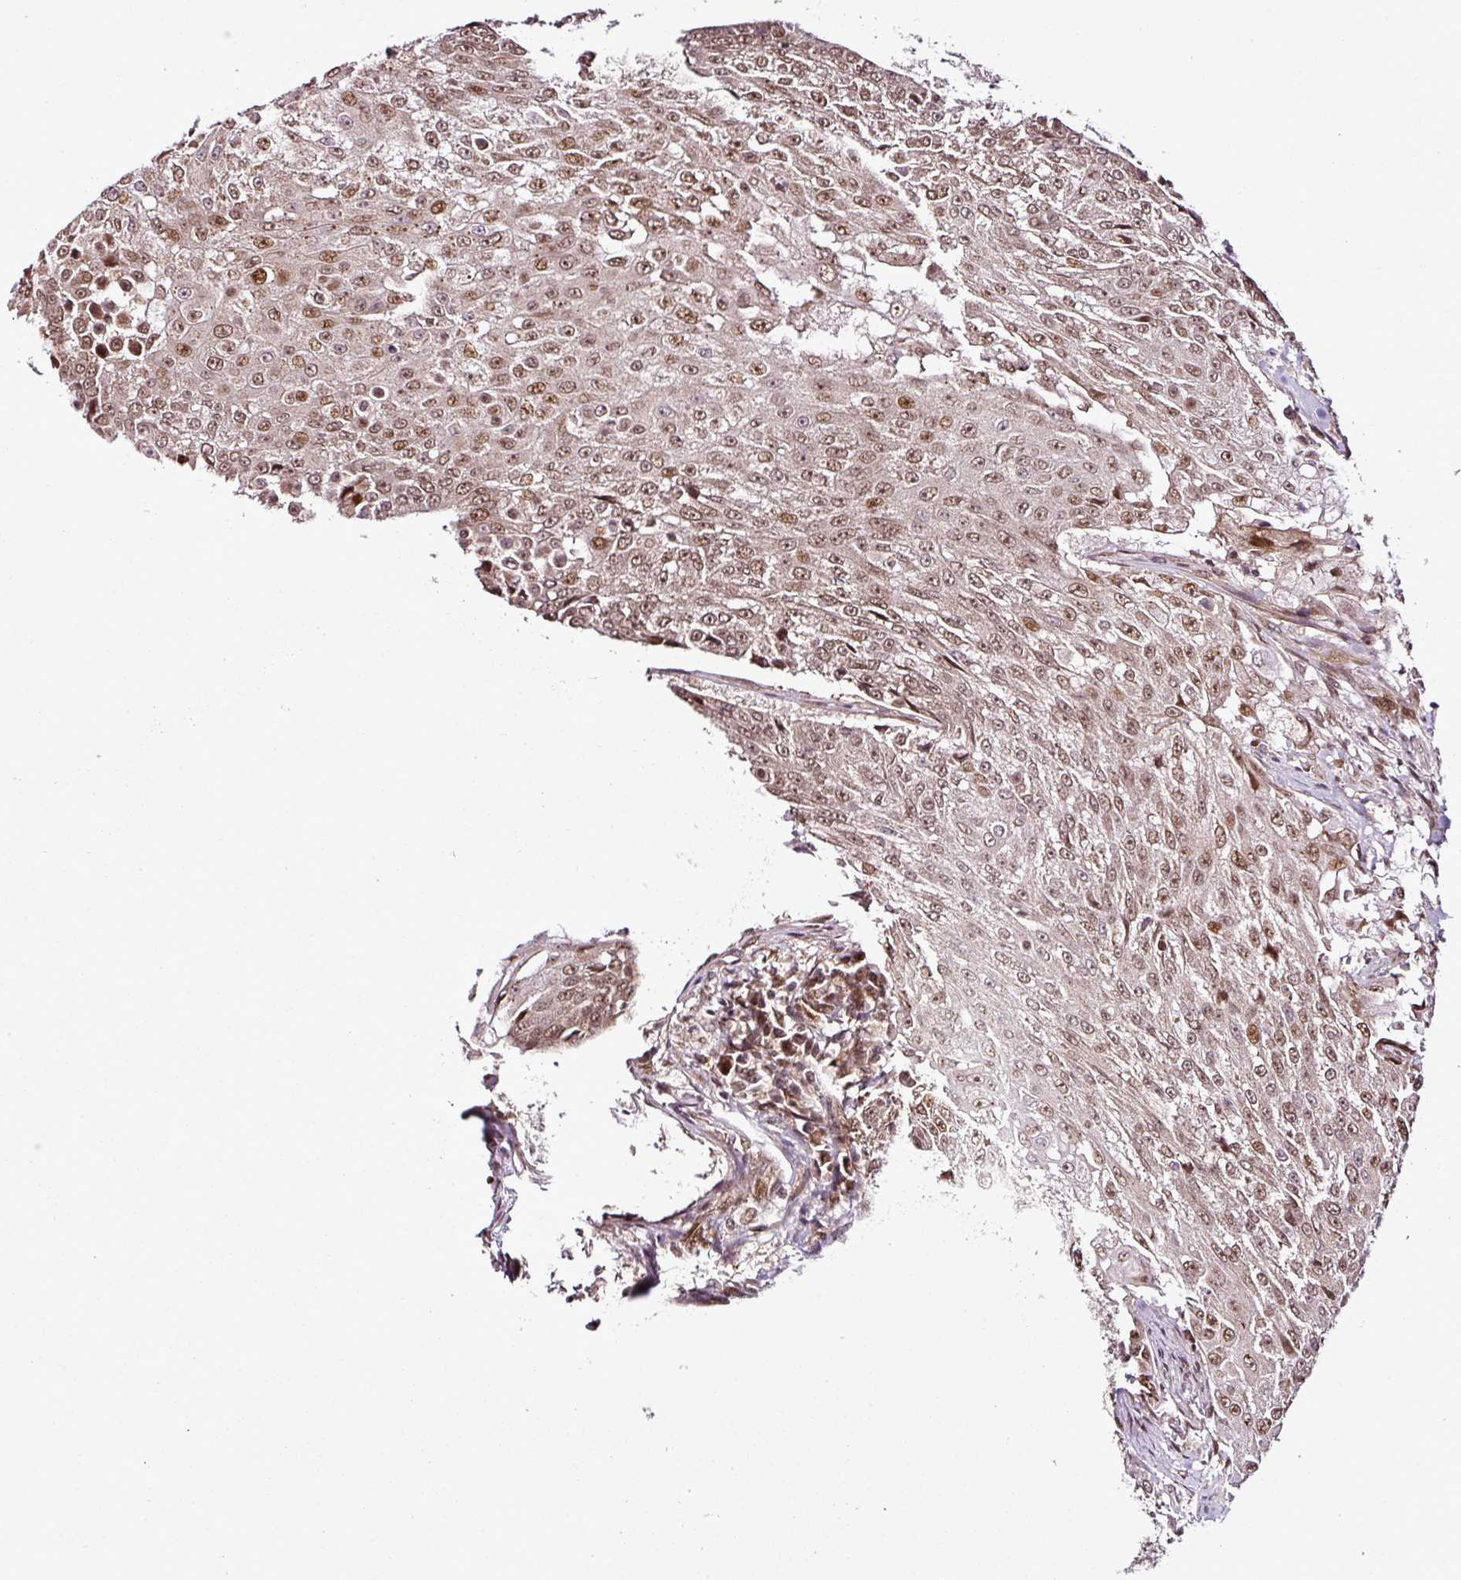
{"staining": {"intensity": "moderate", "quantity": ">75%", "location": "nuclear"}, "tissue": "urothelial cancer", "cell_type": "Tumor cells", "image_type": "cancer", "snomed": [{"axis": "morphology", "description": "Urothelial carcinoma, High grade"}, {"axis": "topography", "description": "Urinary bladder"}], "caption": "IHC histopathology image of neoplastic tissue: urothelial cancer stained using IHC reveals medium levels of moderate protein expression localized specifically in the nuclear of tumor cells, appearing as a nuclear brown color.", "gene": "COPRS", "patient": {"sex": "female", "age": 63}}